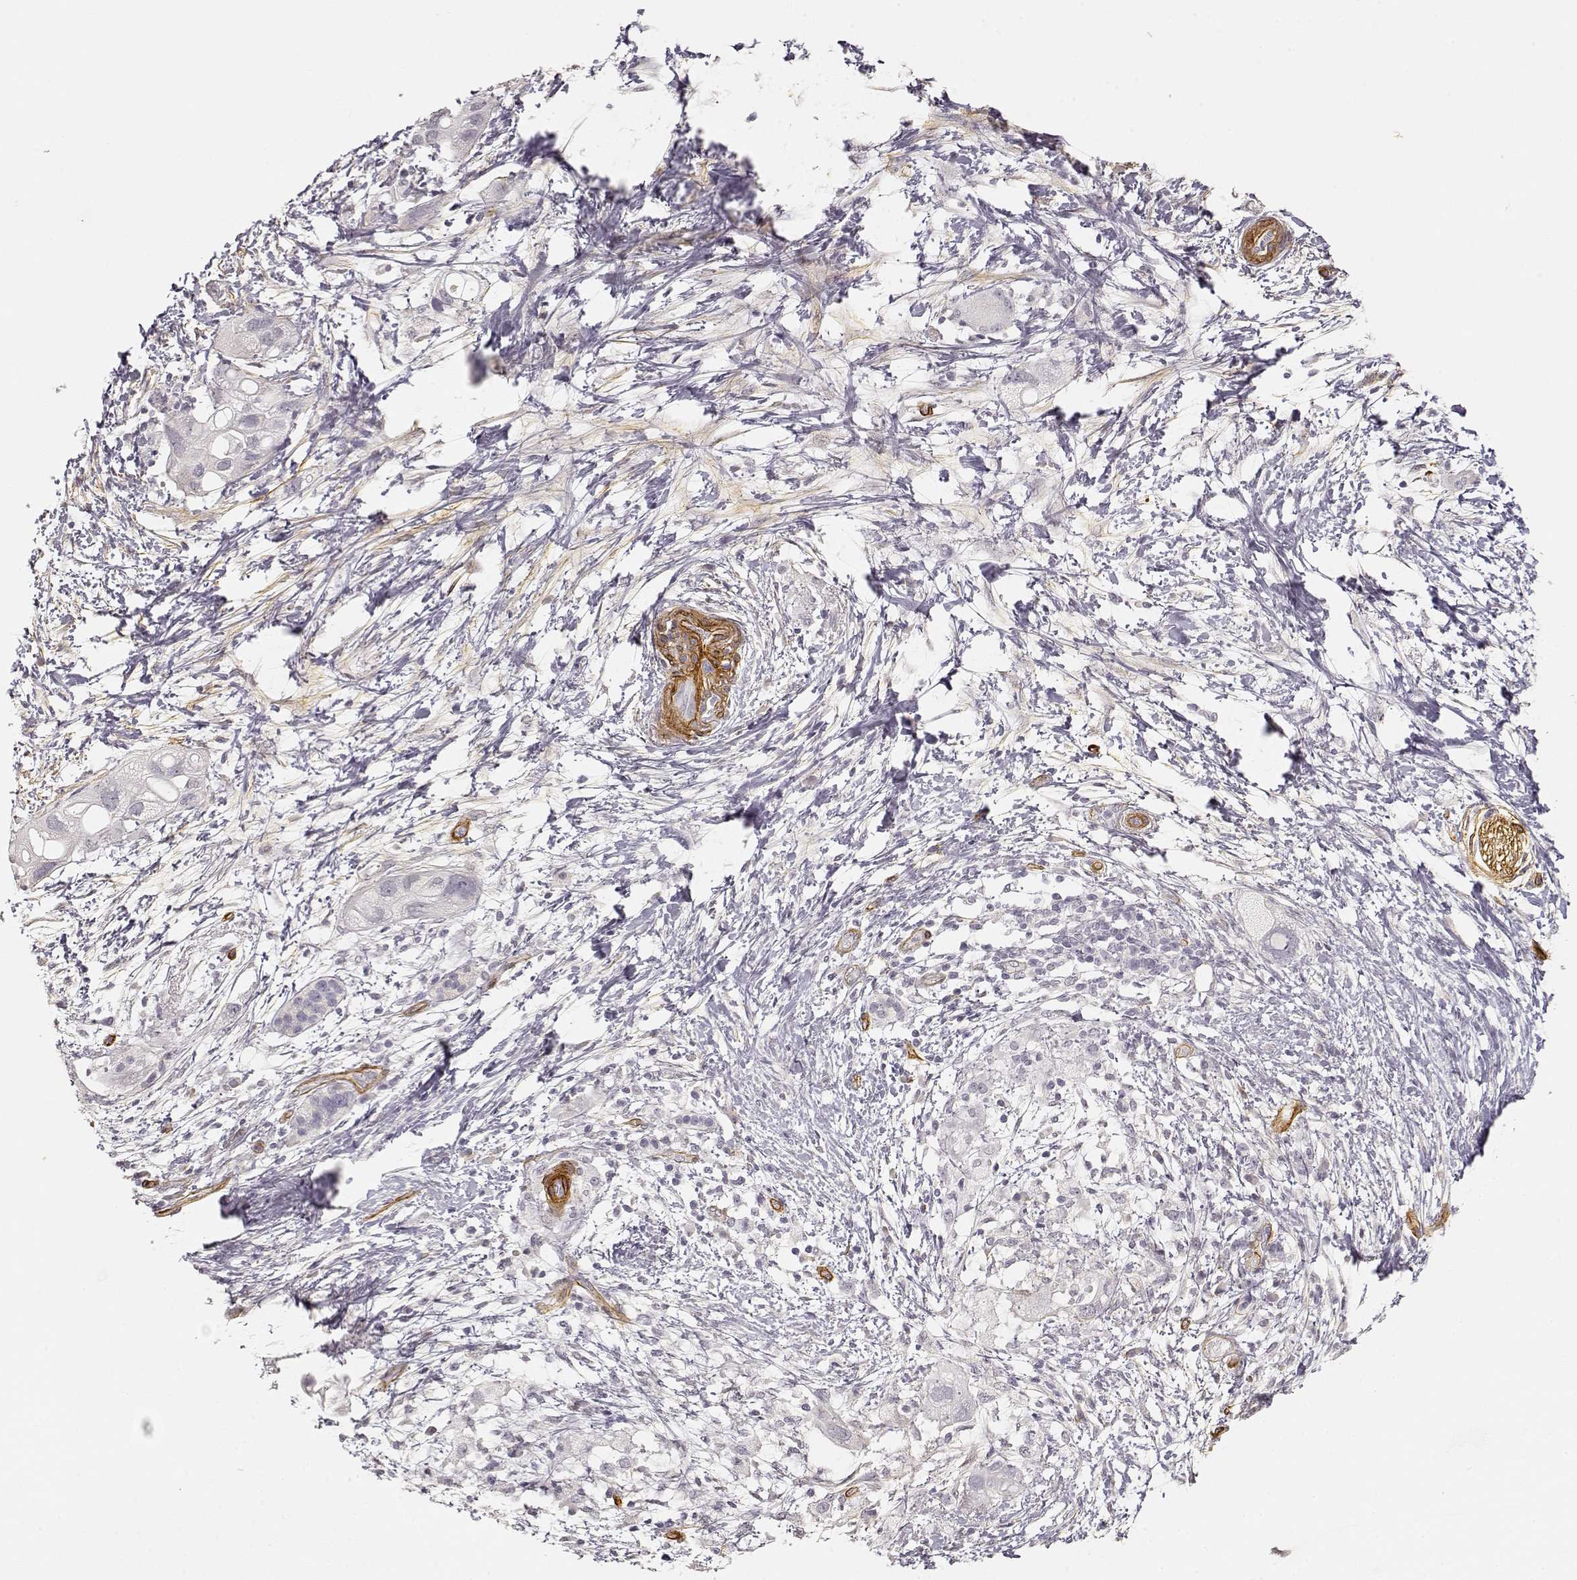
{"staining": {"intensity": "negative", "quantity": "none", "location": "none"}, "tissue": "pancreatic cancer", "cell_type": "Tumor cells", "image_type": "cancer", "snomed": [{"axis": "morphology", "description": "Adenocarcinoma, NOS"}, {"axis": "topography", "description": "Pancreas"}], "caption": "IHC micrograph of pancreatic cancer stained for a protein (brown), which exhibits no staining in tumor cells.", "gene": "LAMA4", "patient": {"sex": "female", "age": 72}}